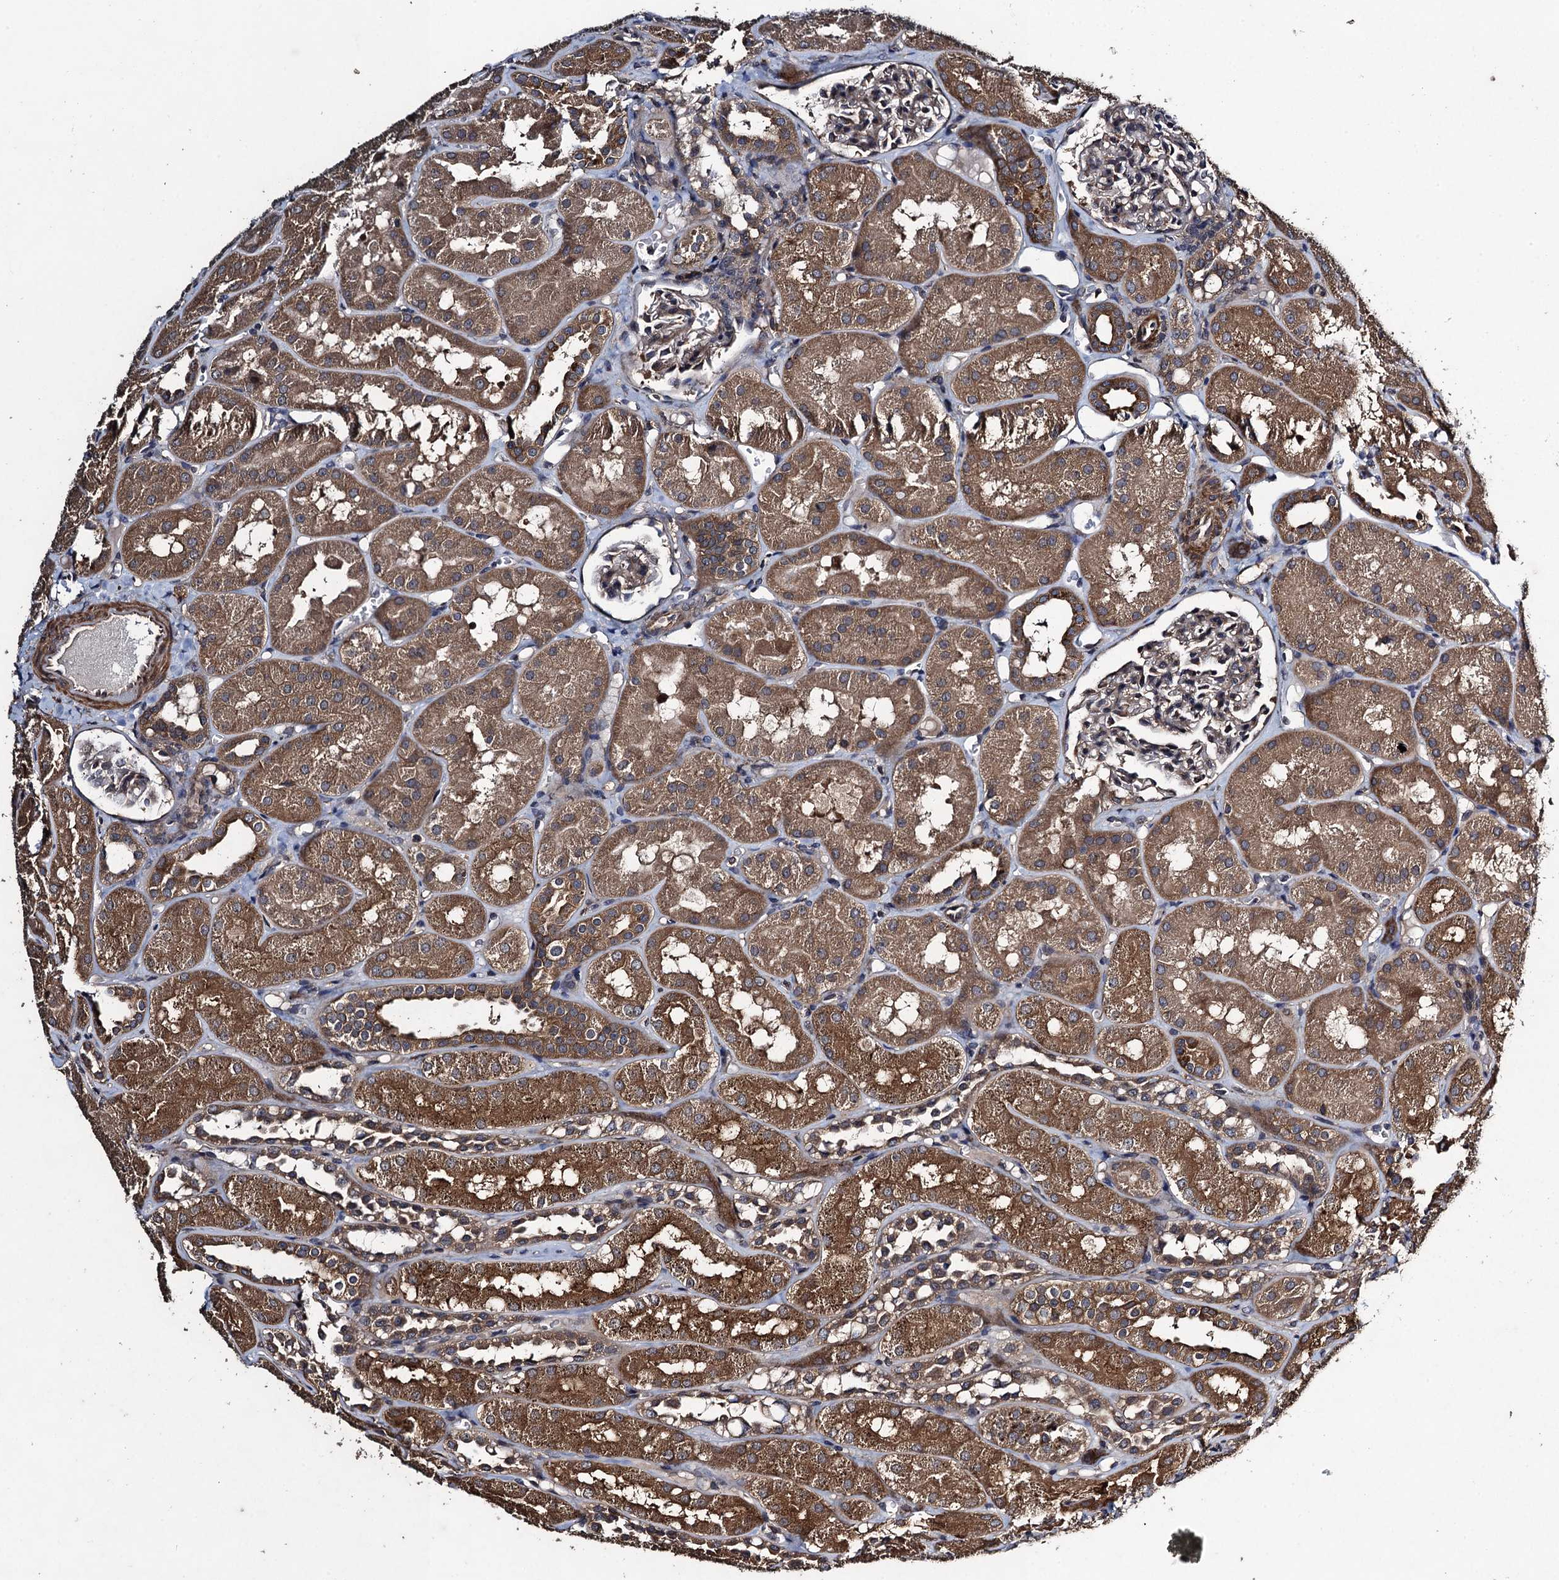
{"staining": {"intensity": "negative", "quantity": "none", "location": "none"}, "tissue": "kidney", "cell_type": "Cells in glomeruli", "image_type": "normal", "snomed": [{"axis": "morphology", "description": "Normal tissue, NOS"}, {"axis": "topography", "description": "Kidney"}, {"axis": "topography", "description": "Urinary bladder"}], "caption": "IHC of normal human kidney demonstrates no expression in cells in glomeruli.", "gene": "CNTN5", "patient": {"sex": "male", "age": 16}}